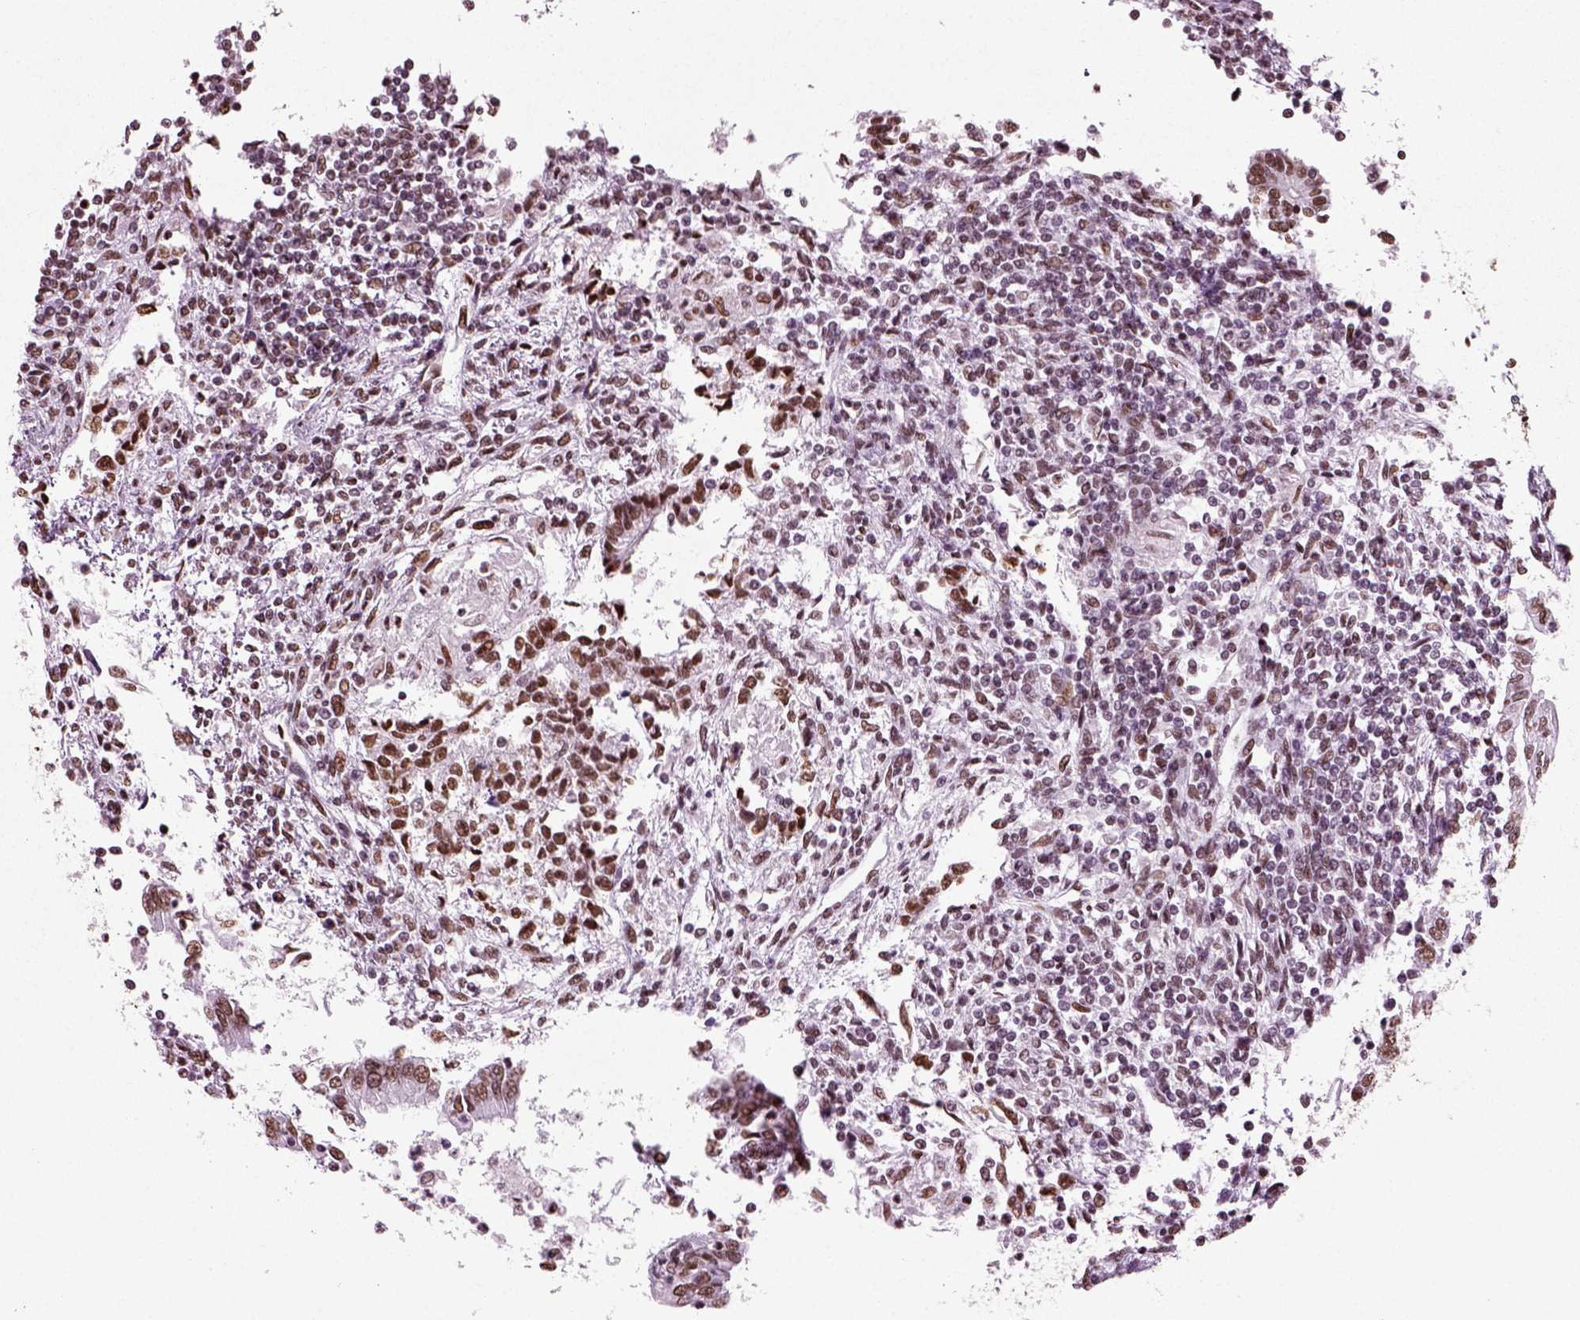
{"staining": {"intensity": "strong", "quantity": "<25%", "location": "nuclear"}, "tissue": "testis cancer", "cell_type": "Tumor cells", "image_type": "cancer", "snomed": [{"axis": "morphology", "description": "Carcinoma, Embryonal, NOS"}, {"axis": "topography", "description": "Testis"}], "caption": "IHC of testis embryonal carcinoma displays medium levels of strong nuclear staining in approximately <25% of tumor cells.", "gene": "POLR1H", "patient": {"sex": "male", "age": 37}}